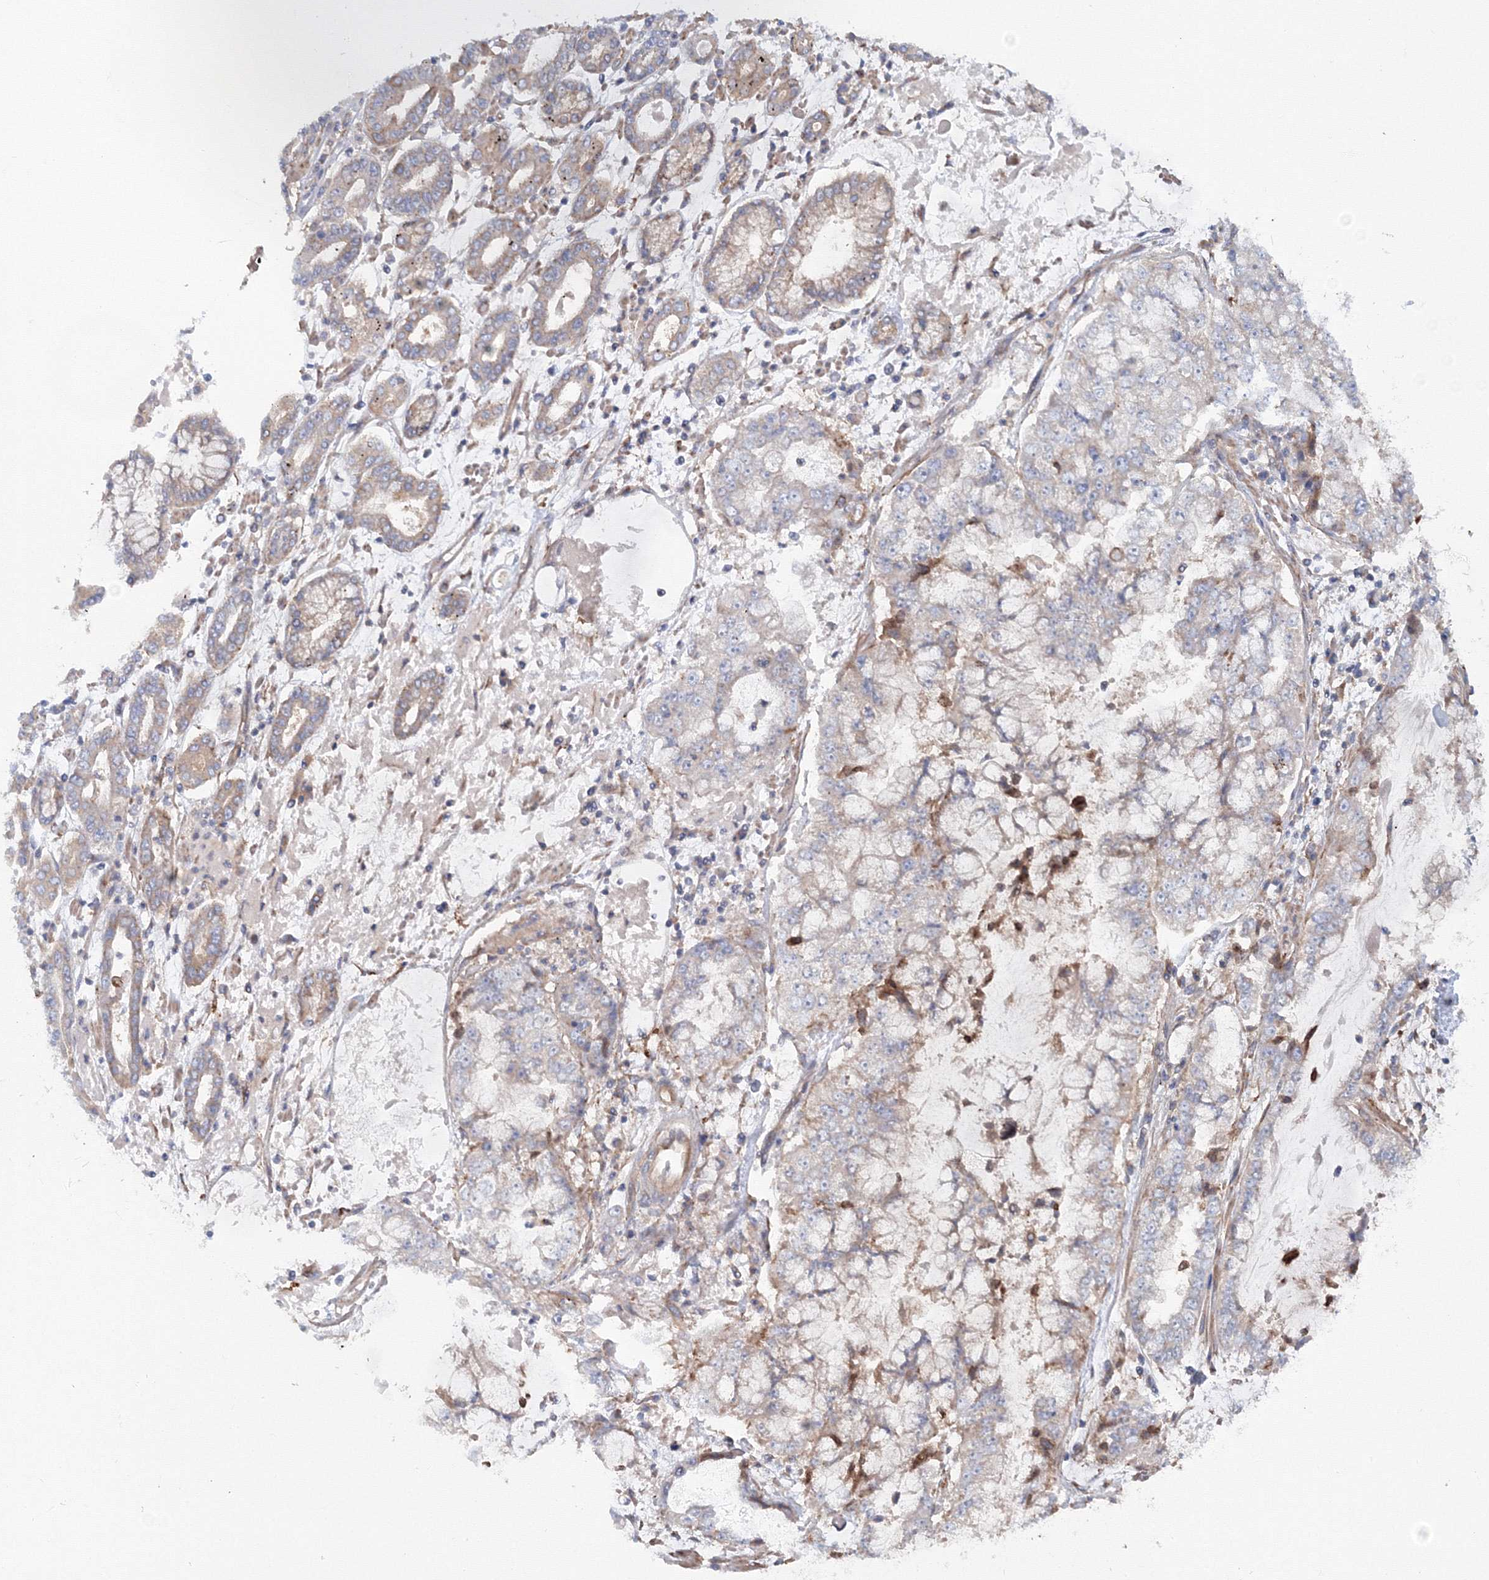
{"staining": {"intensity": "negative", "quantity": "none", "location": "none"}, "tissue": "stomach cancer", "cell_type": "Tumor cells", "image_type": "cancer", "snomed": [{"axis": "morphology", "description": "Adenocarcinoma, NOS"}, {"axis": "topography", "description": "Stomach"}], "caption": "IHC of stomach cancer (adenocarcinoma) demonstrates no positivity in tumor cells.", "gene": "EXOC1", "patient": {"sex": "male", "age": 76}}